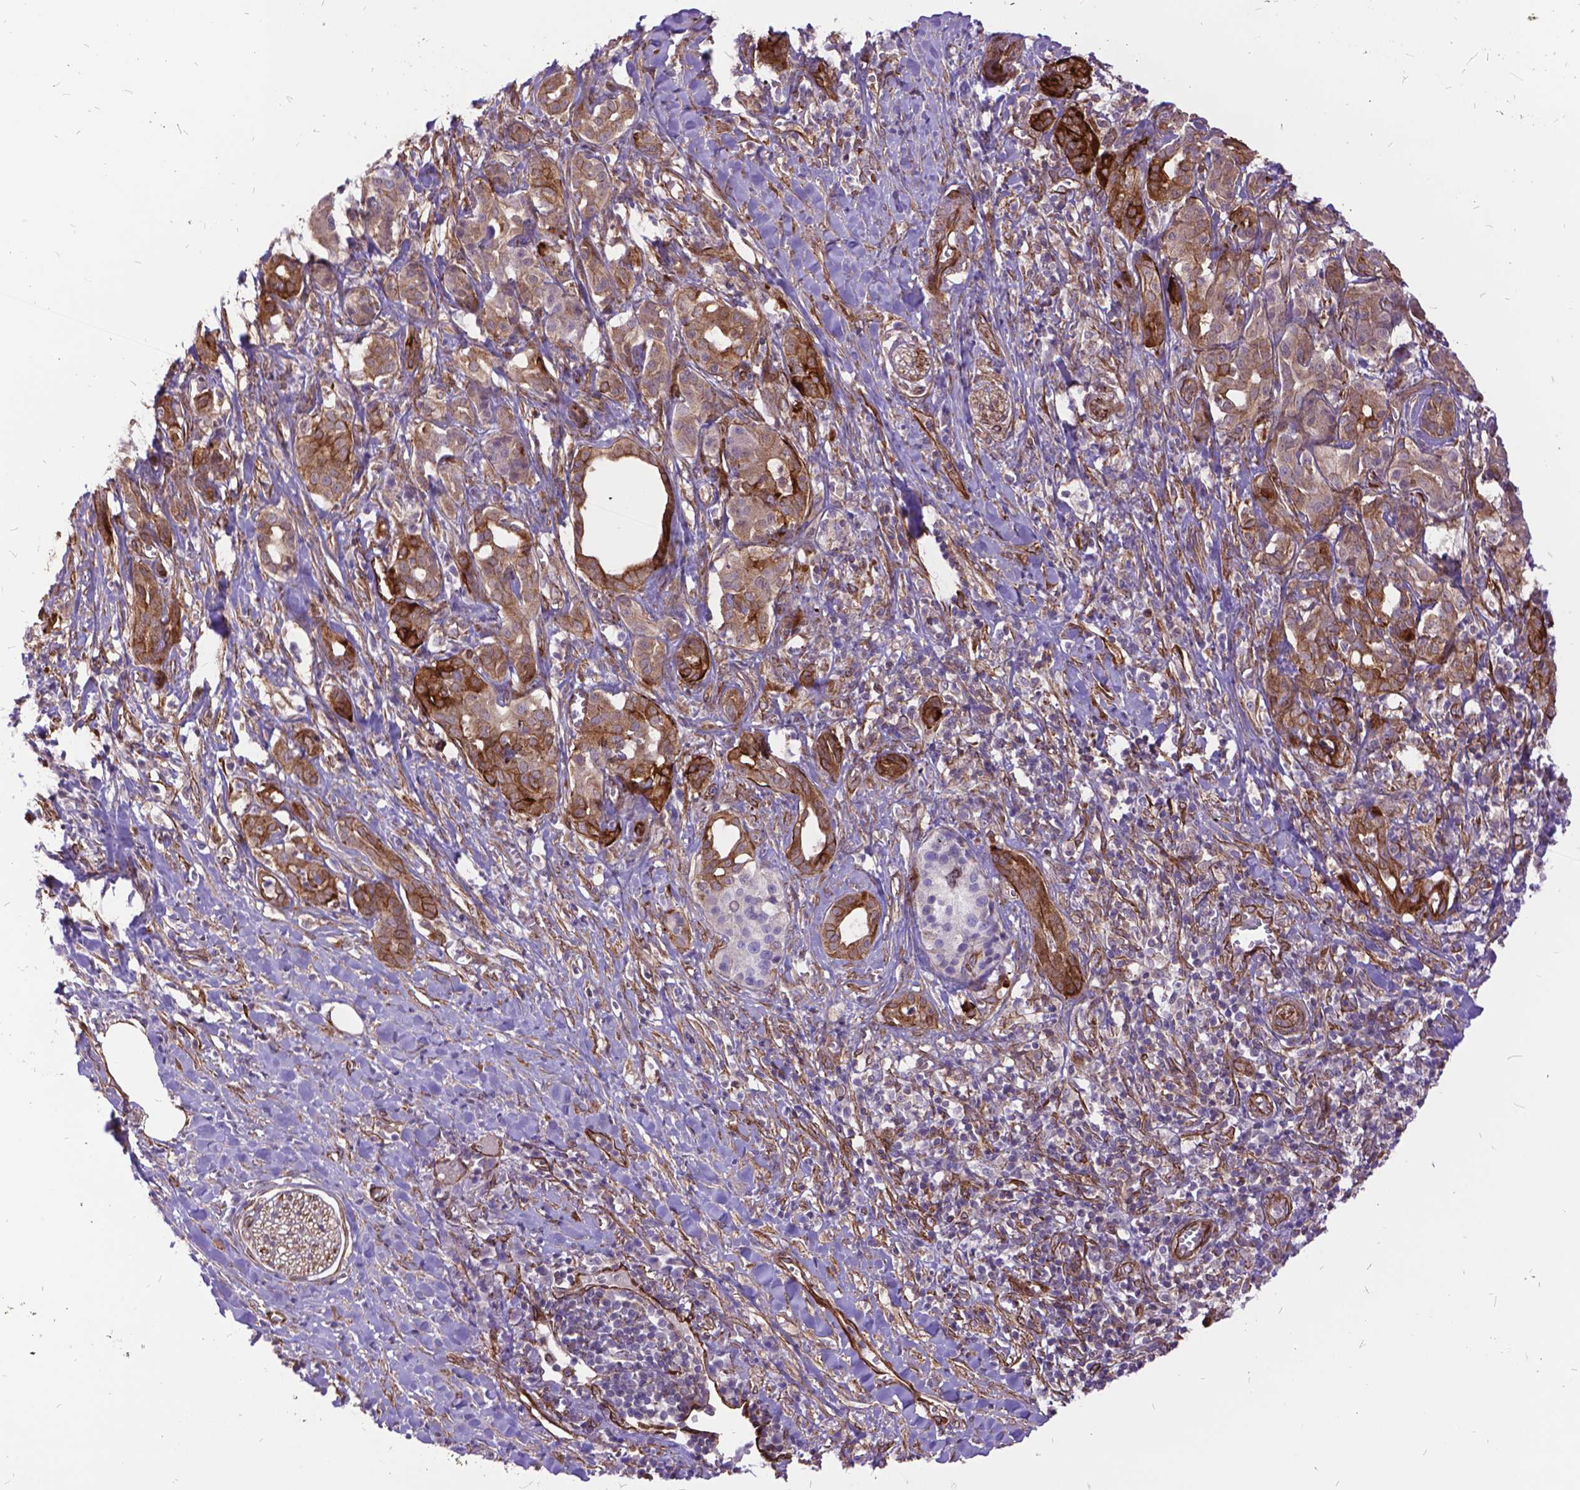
{"staining": {"intensity": "moderate", "quantity": "<25%", "location": "cytoplasmic/membranous"}, "tissue": "pancreatic cancer", "cell_type": "Tumor cells", "image_type": "cancer", "snomed": [{"axis": "morphology", "description": "Adenocarcinoma, NOS"}, {"axis": "topography", "description": "Pancreas"}], "caption": "About <25% of tumor cells in pancreatic cancer (adenocarcinoma) demonstrate moderate cytoplasmic/membranous protein expression as visualized by brown immunohistochemical staining.", "gene": "GRB7", "patient": {"sex": "male", "age": 61}}